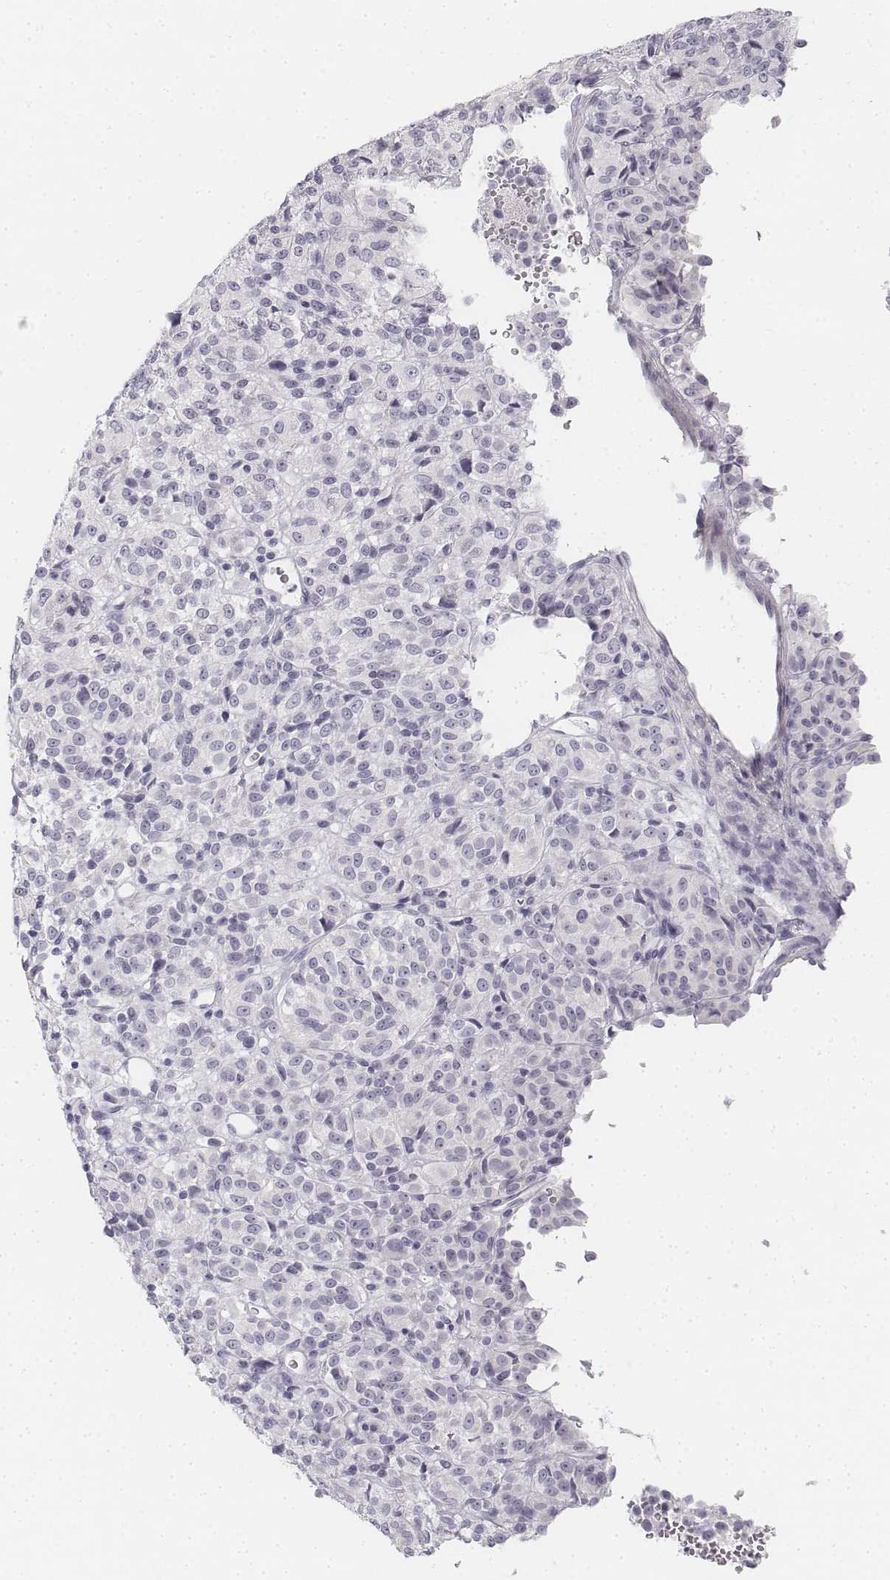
{"staining": {"intensity": "negative", "quantity": "none", "location": "none"}, "tissue": "melanoma", "cell_type": "Tumor cells", "image_type": "cancer", "snomed": [{"axis": "morphology", "description": "Malignant melanoma, Metastatic site"}, {"axis": "topography", "description": "Brain"}], "caption": "Protein analysis of malignant melanoma (metastatic site) displays no significant positivity in tumor cells.", "gene": "KRT25", "patient": {"sex": "female", "age": 56}}